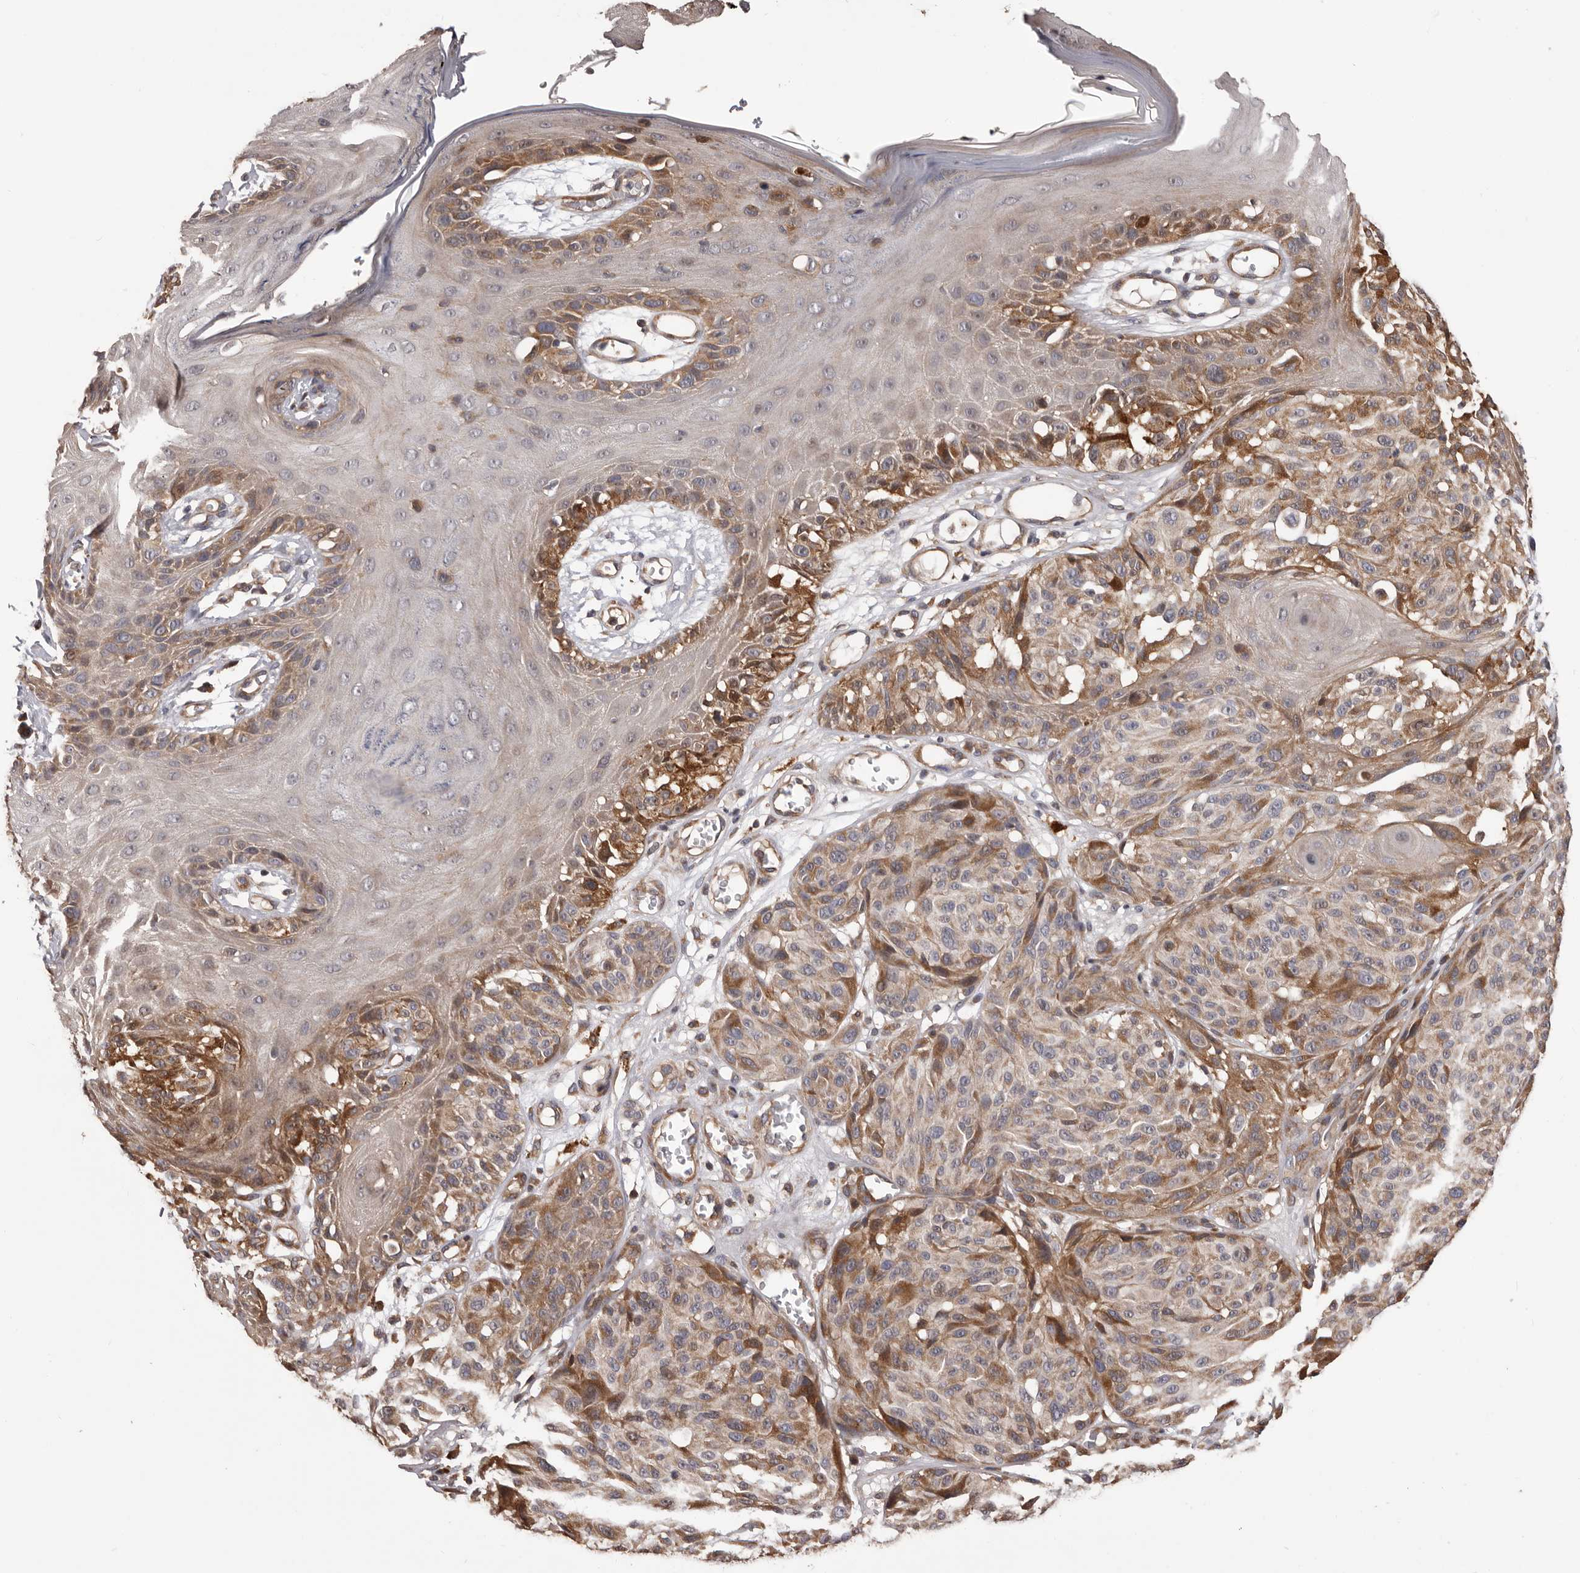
{"staining": {"intensity": "moderate", "quantity": "25%-75%", "location": "cytoplasmic/membranous"}, "tissue": "melanoma", "cell_type": "Tumor cells", "image_type": "cancer", "snomed": [{"axis": "morphology", "description": "Malignant melanoma, NOS"}, {"axis": "topography", "description": "Skin"}], "caption": "High-power microscopy captured an immunohistochemistry (IHC) image of melanoma, revealing moderate cytoplasmic/membranous positivity in about 25%-75% of tumor cells.", "gene": "ADAMTS2", "patient": {"sex": "male", "age": 83}}